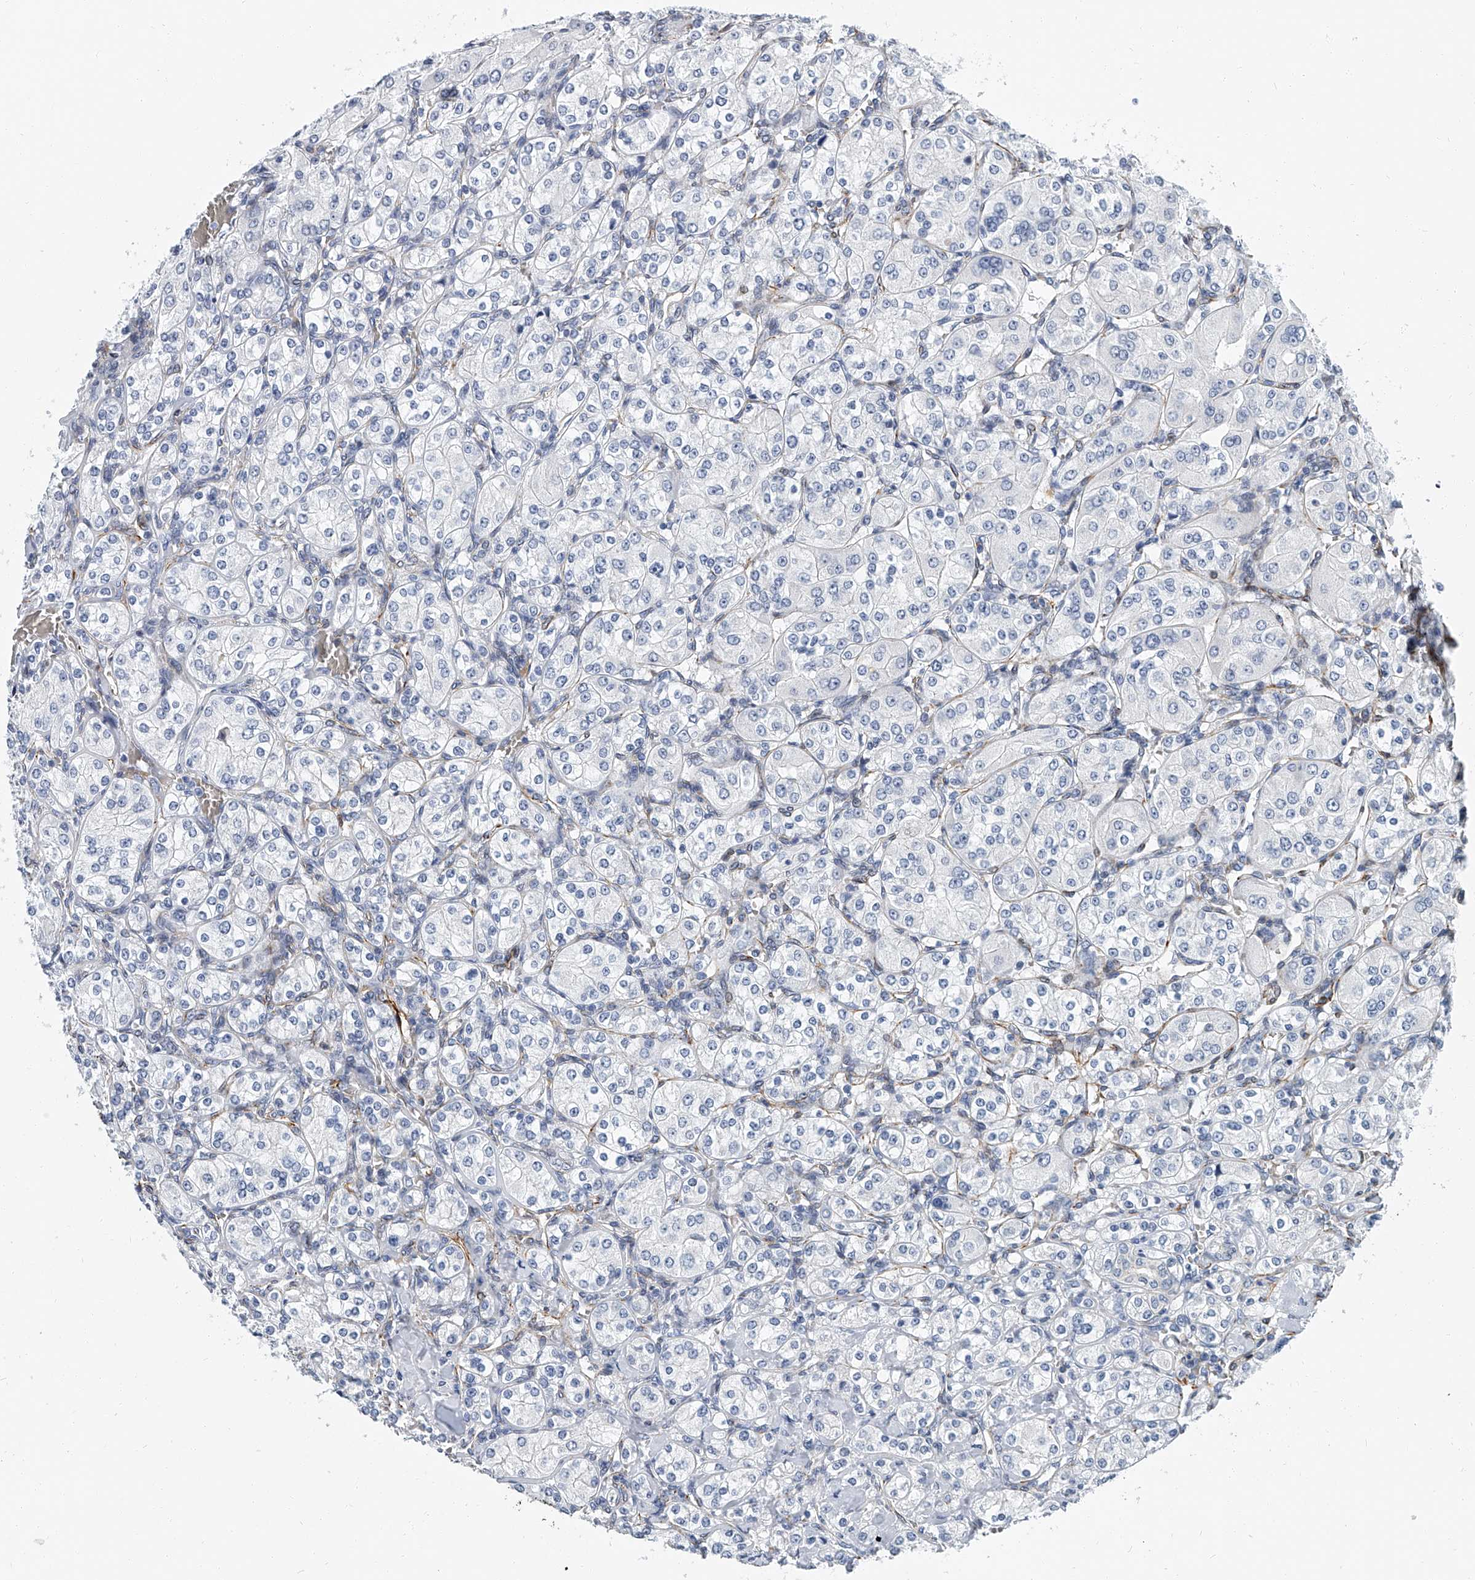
{"staining": {"intensity": "negative", "quantity": "none", "location": "none"}, "tissue": "renal cancer", "cell_type": "Tumor cells", "image_type": "cancer", "snomed": [{"axis": "morphology", "description": "Adenocarcinoma, NOS"}, {"axis": "topography", "description": "Kidney"}], "caption": "Renal cancer (adenocarcinoma) was stained to show a protein in brown. There is no significant positivity in tumor cells.", "gene": "KIRREL1", "patient": {"sex": "male", "age": 77}}